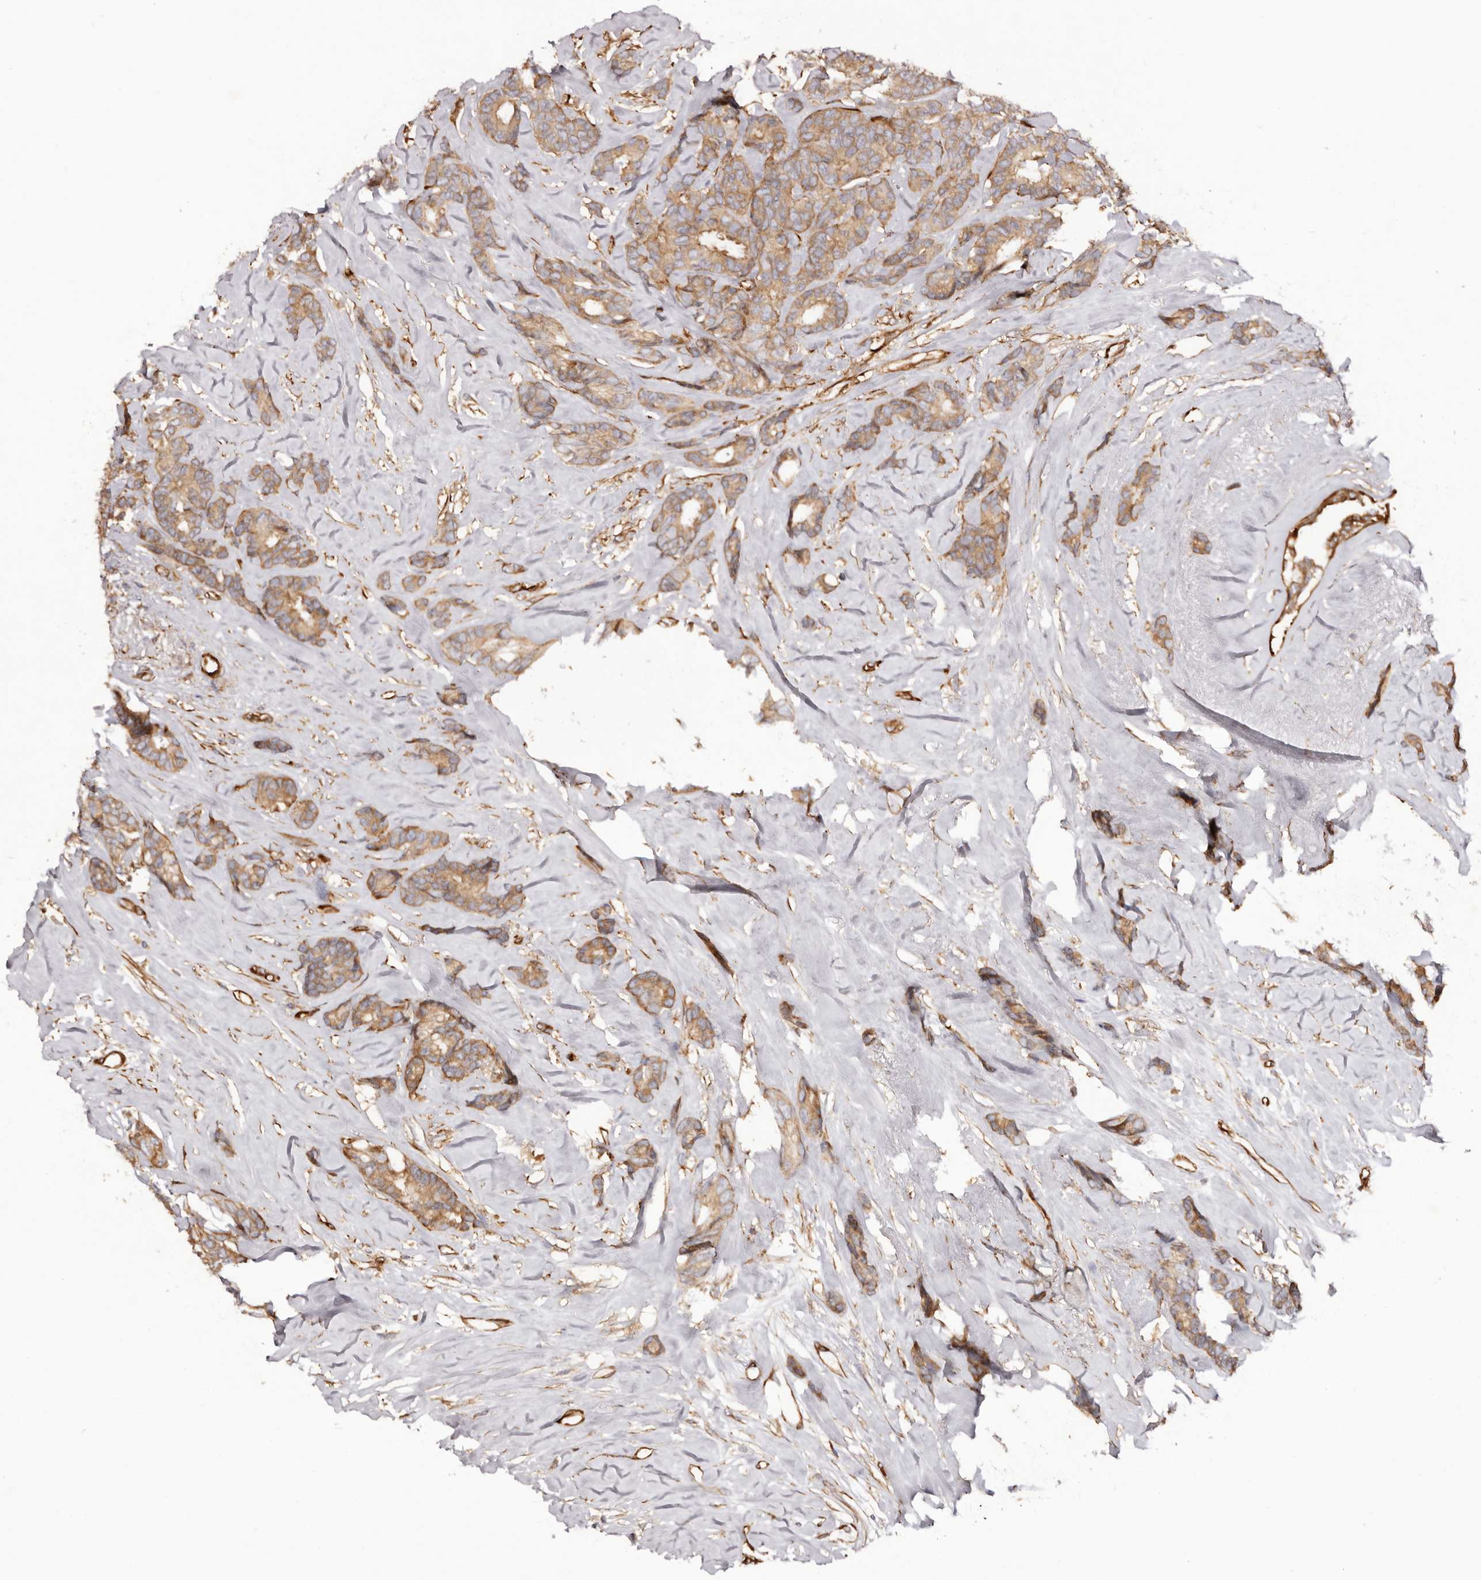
{"staining": {"intensity": "moderate", "quantity": ">75%", "location": "cytoplasmic/membranous"}, "tissue": "breast cancer", "cell_type": "Tumor cells", "image_type": "cancer", "snomed": [{"axis": "morphology", "description": "Duct carcinoma"}, {"axis": "topography", "description": "Breast"}], "caption": "The histopathology image demonstrates a brown stain indicating the presence of a protein in the cytoplasmic/membranous of tumor cells in intraductal carcinoma (breast).", "gene": "RPS6", "patient": {"sex": "female", "age": 87}}